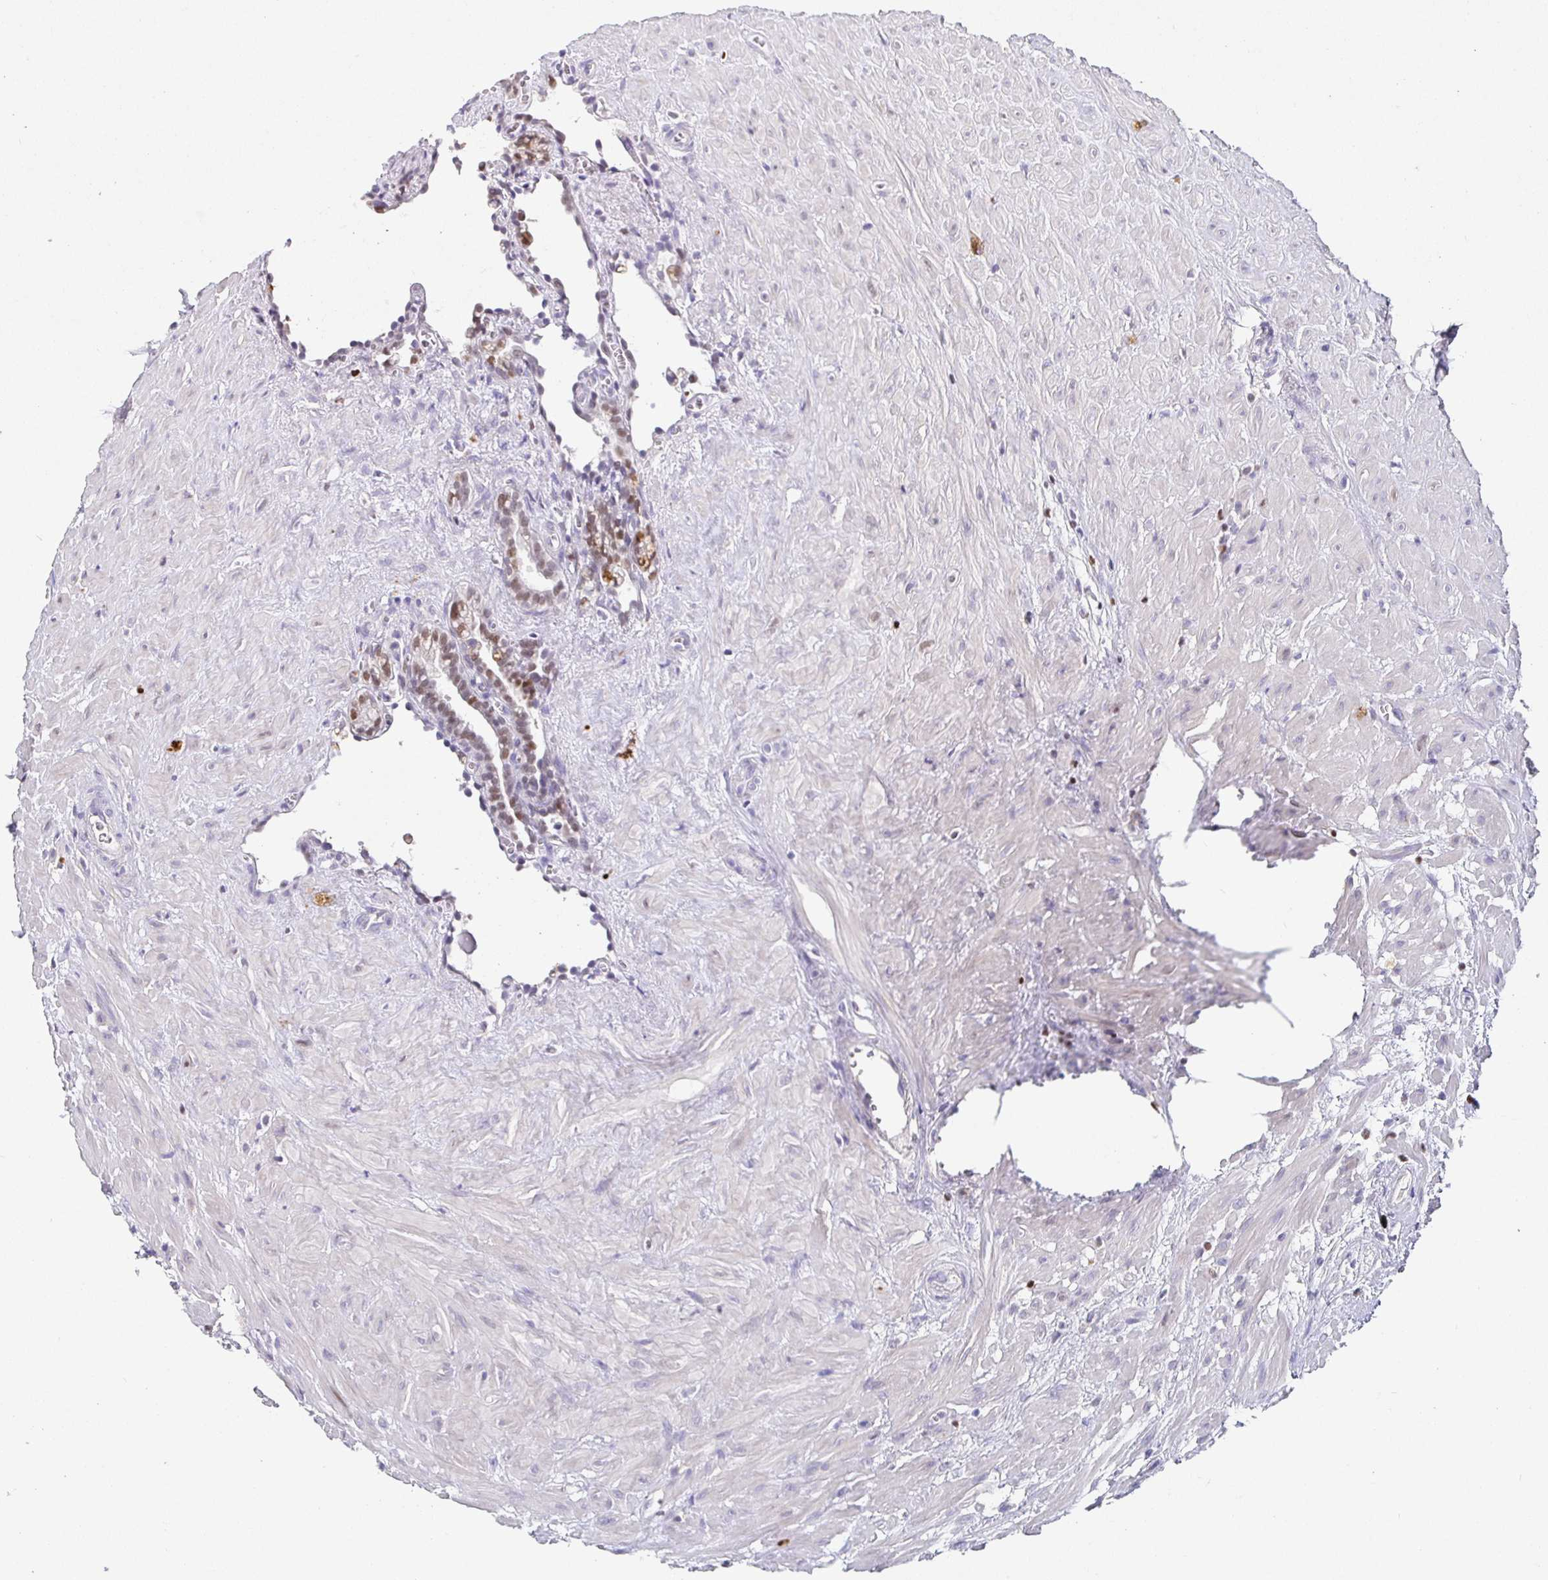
{"staining": {"intensity": "moderate", "quantity": "25%-75%", "location": "nuclear"}, "tissue": "seminal vesicle", "cell_type": "Glandular cells", "image_type": "normal", "snomed": [{"axis": "morphology", "description": "Normal tissue, NOS"}, {"axis": "topography", "description": "Seminal veicle"}], "caption": "Protein staining of unremarkable seminal vesicle reveals moderate nuclear positivity in approximately 25%-75% of glandular cells.", "gene": "SATB1", "patient": {"sex": "male", "age": 76}}